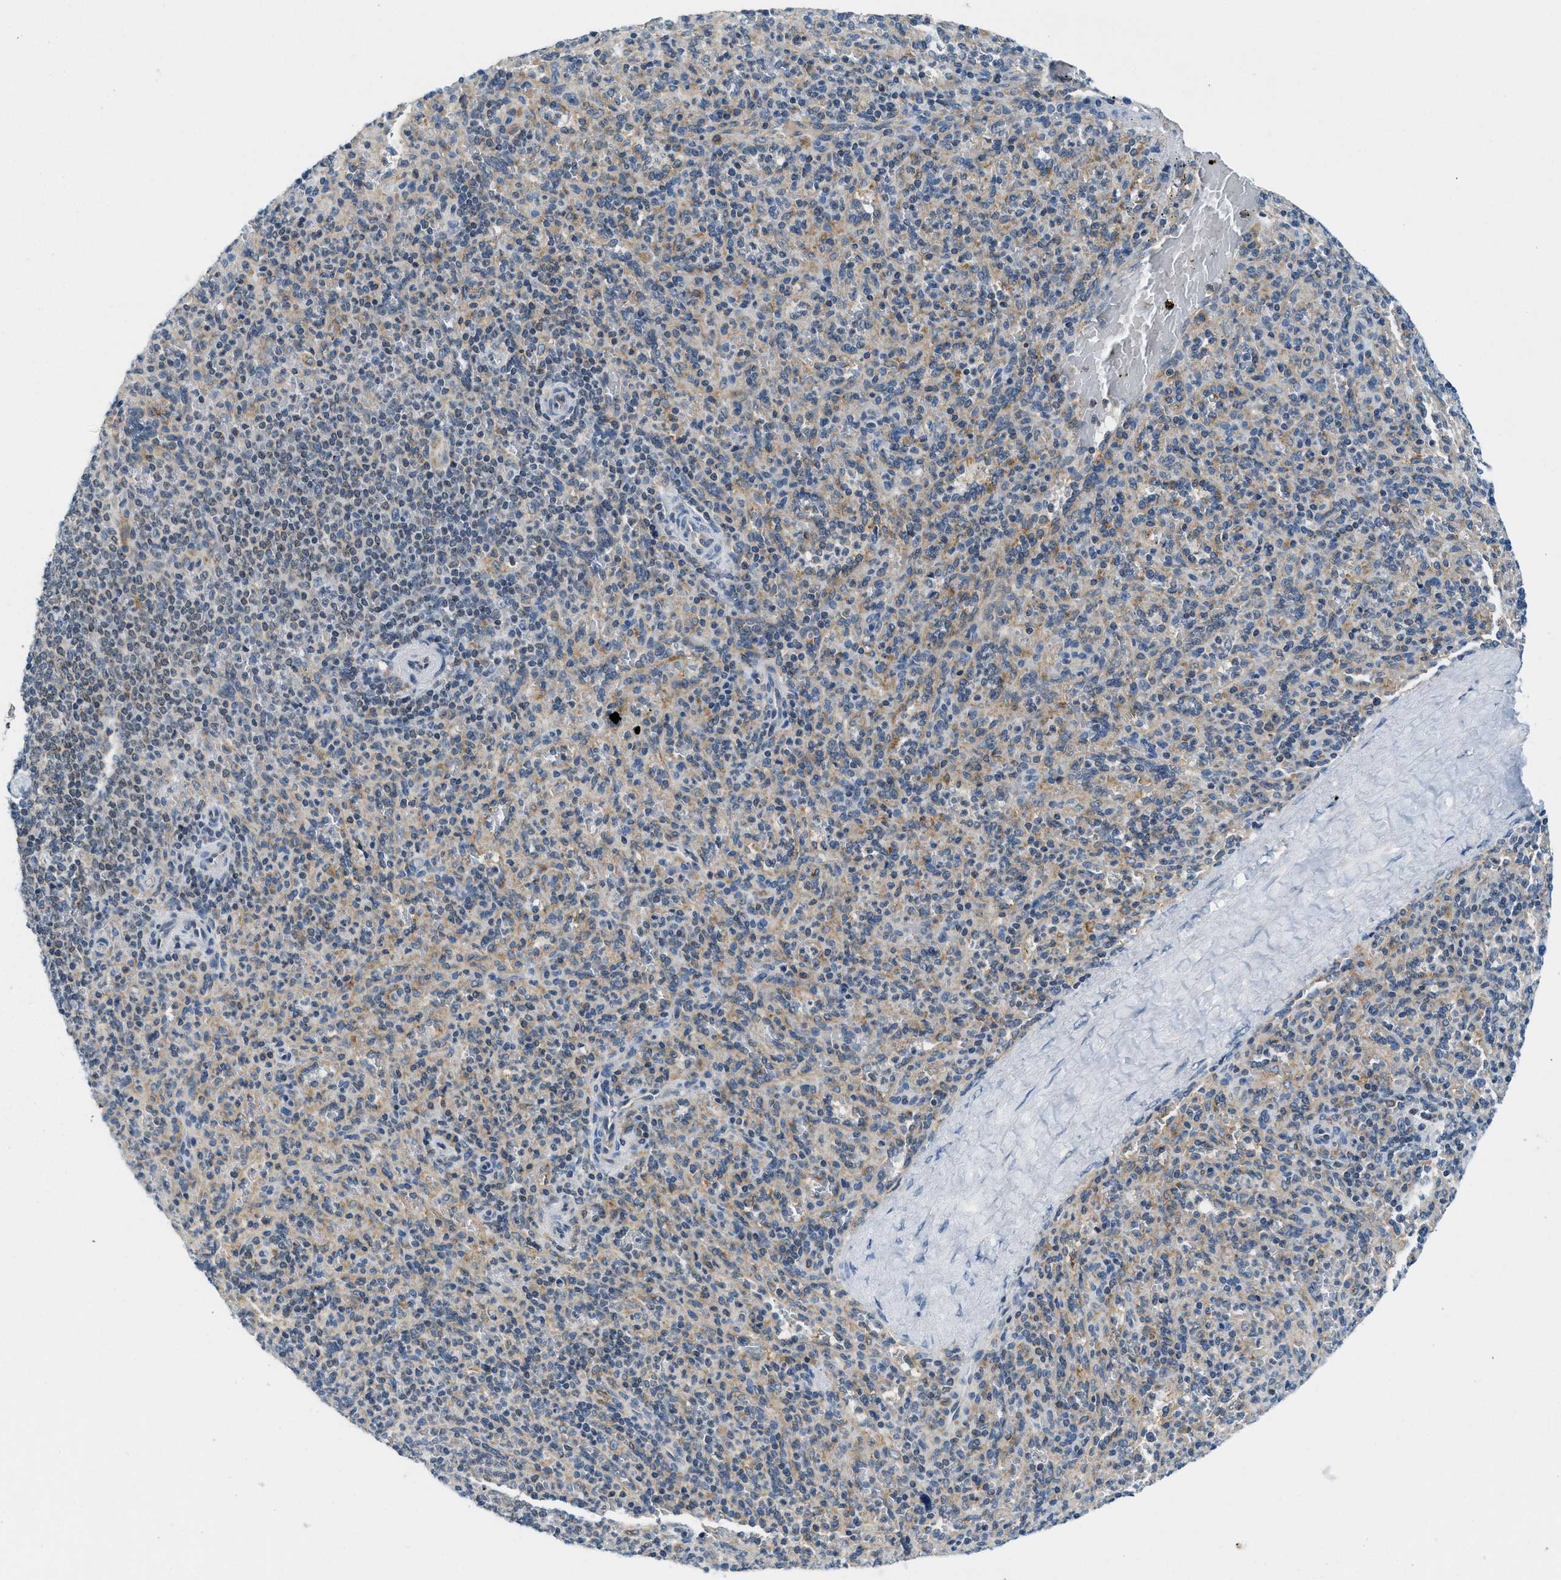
{"staining": {"intensity": "negative", "quantity": "none", "location": "none"}, "tissue": "spleen", "cell_type": "Cells in red pulp", "image_type": "normal", "snomed": [{"axis": "morphology", "description": "Normal tissue, NOS"}, {"axis": "topography", "description": "Spleen"}], "caption": "IHC photomicrograph of unremarkable human spleen stained for a protein (brown), which displays no positivity in cells in red pulp.", "gene": "BCAP31", "patient": {"sex": "male", "age": 36}}